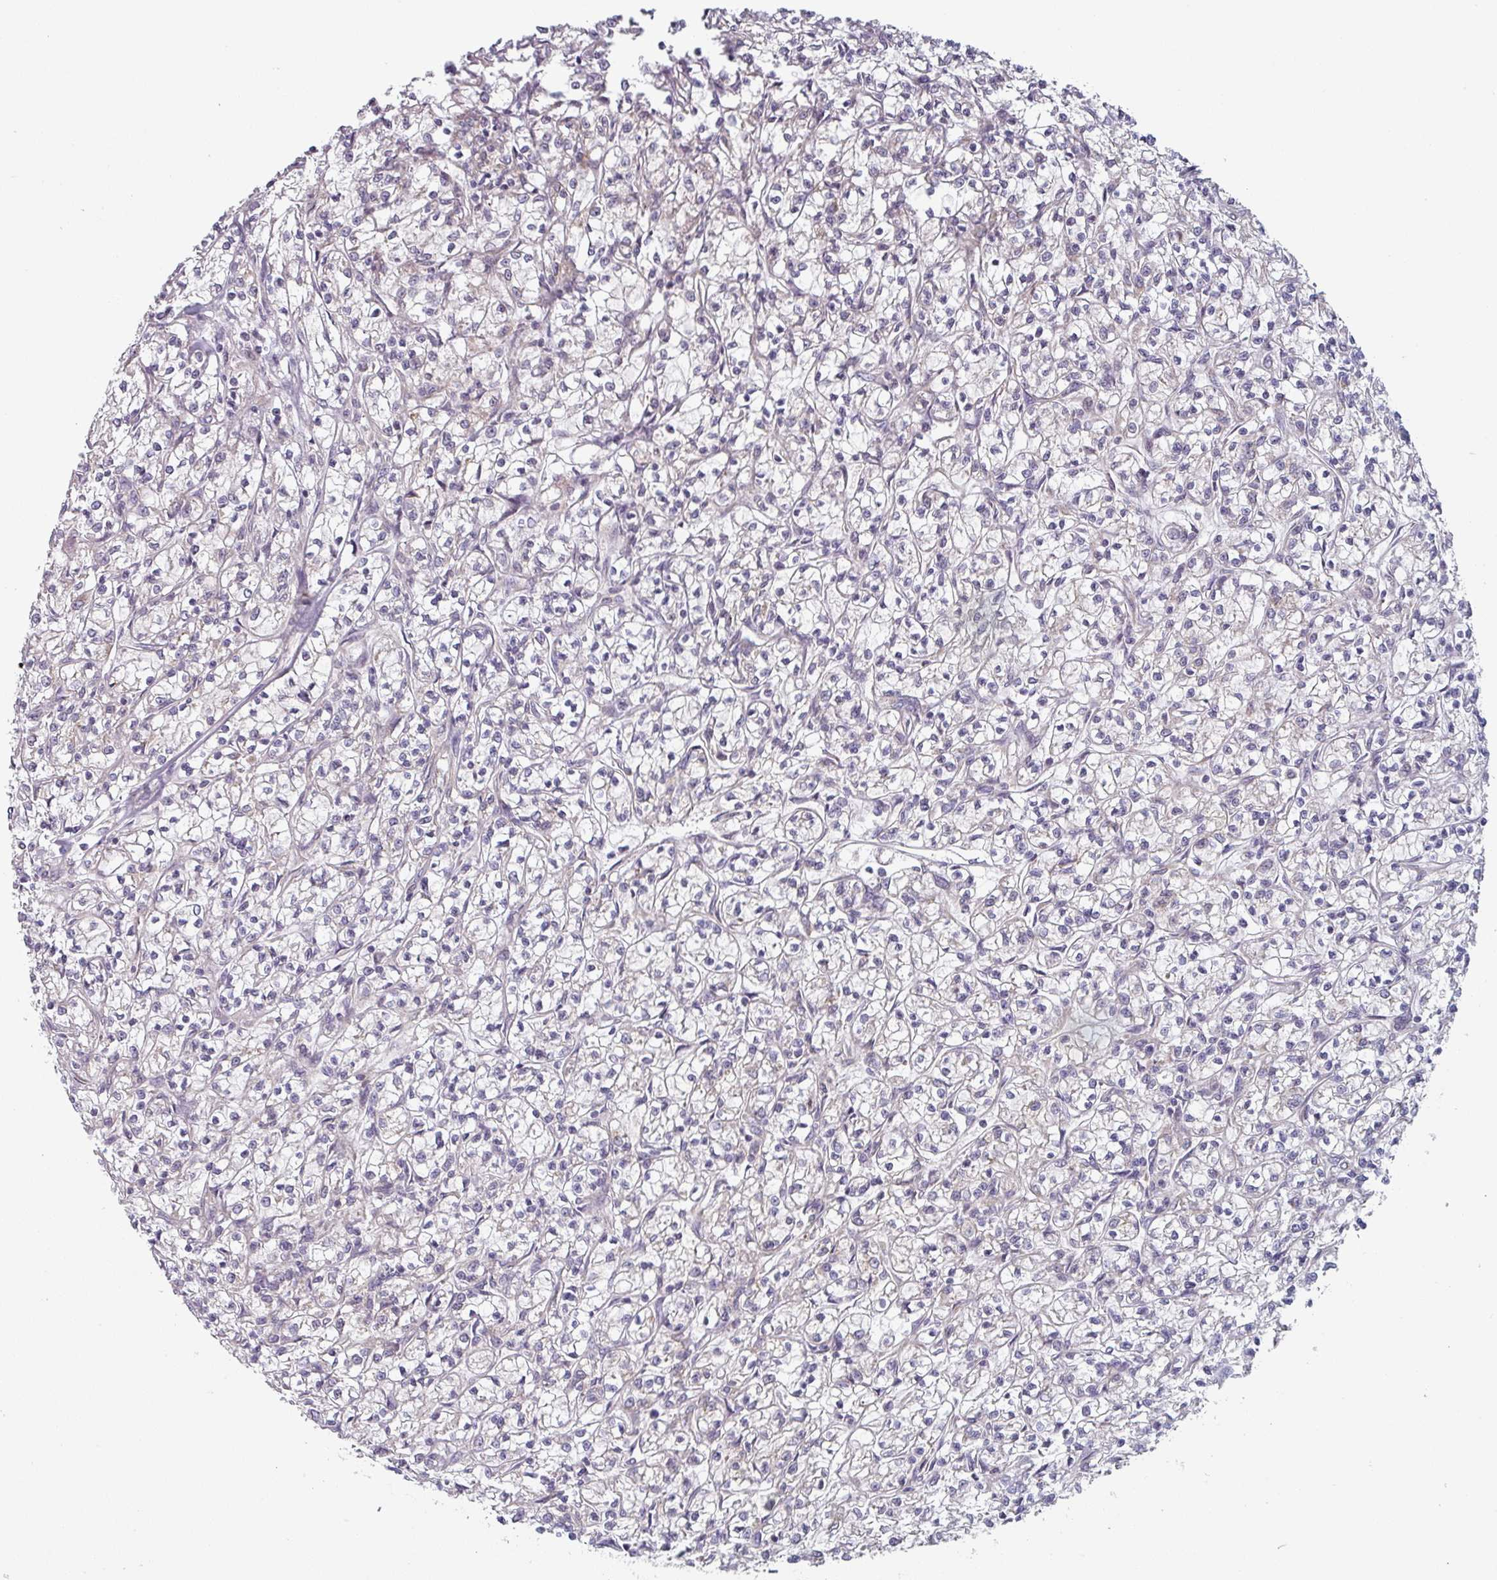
{"staining": {"intensity": "negative", "quantity": "none", "location": "none"}, "tissue": "renal cancer", "cell_type": "Tumor cells", "image_type": "cancer", "snomed": [{"axis": "morphology", "description": "Adenocarcinoma, NOS"}, {"axis": "topography", "description": "Kidney"}], "caption": "Renal adenocarcinoma stained for a protein using IHC exhibits no expression tumor cells.", "gene": "TAPT1", "patient": {"sex": "female", "age": 59}}